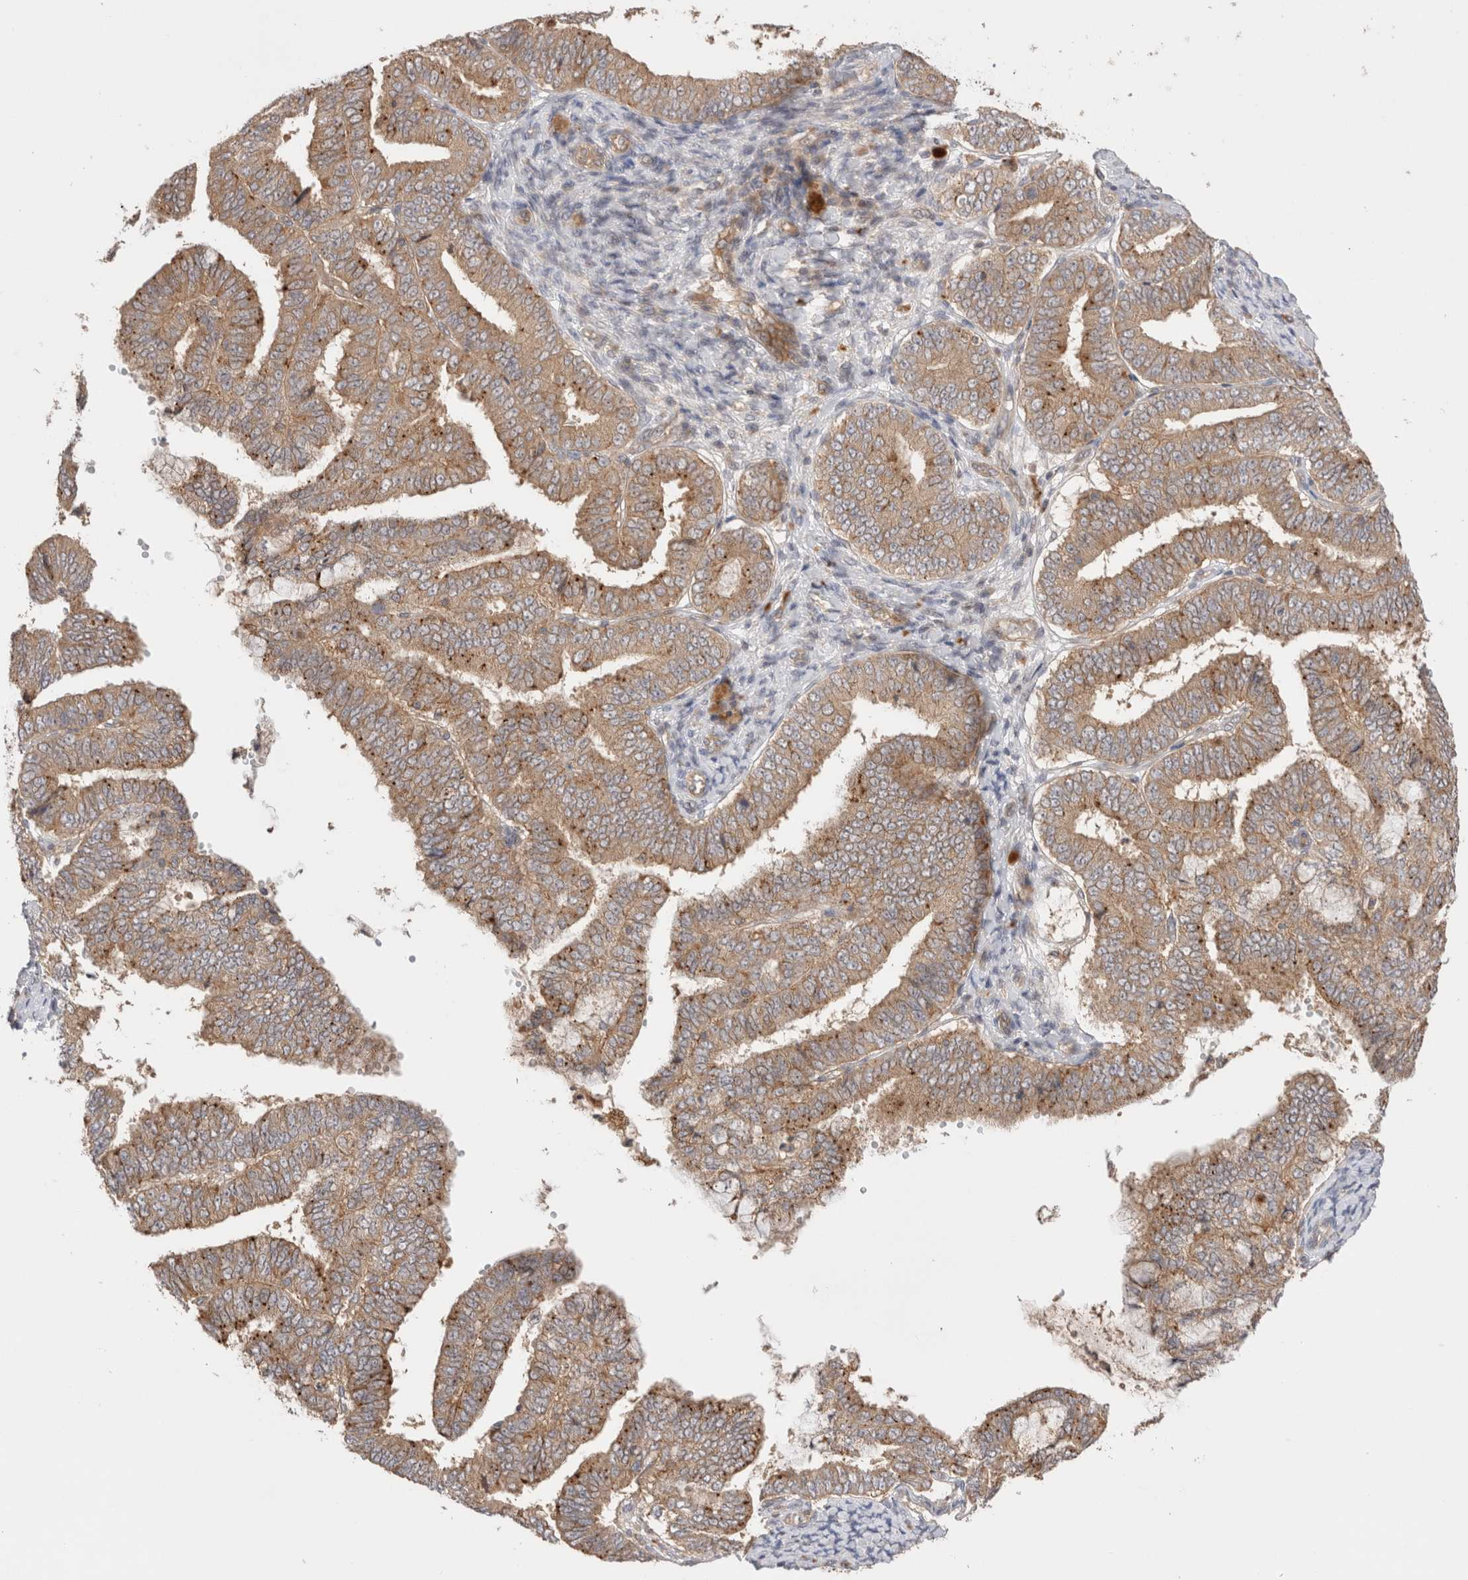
{"staining": {"intensity": "moderate", "quantity": ">75%", "location": "cytoplasmic/membranous"}, "tissue": "endometrial cancer", "cell_type": "Tumor cells", "image_type": "cancer", "snomed": [{"axis": "morphology", "description": "Adenocarcinoma, NOS"}, {"axis": "topography", "description": "Endometrium"}], "caption": "There is medium levels of moderate cytoplasmic/membranous staining in tumor cells of endometrial cancer, as demonstrated by immunohistochemical staining (brown color).", "gene": "VPS28", "patient": {"sex": "female", "age": 63}}